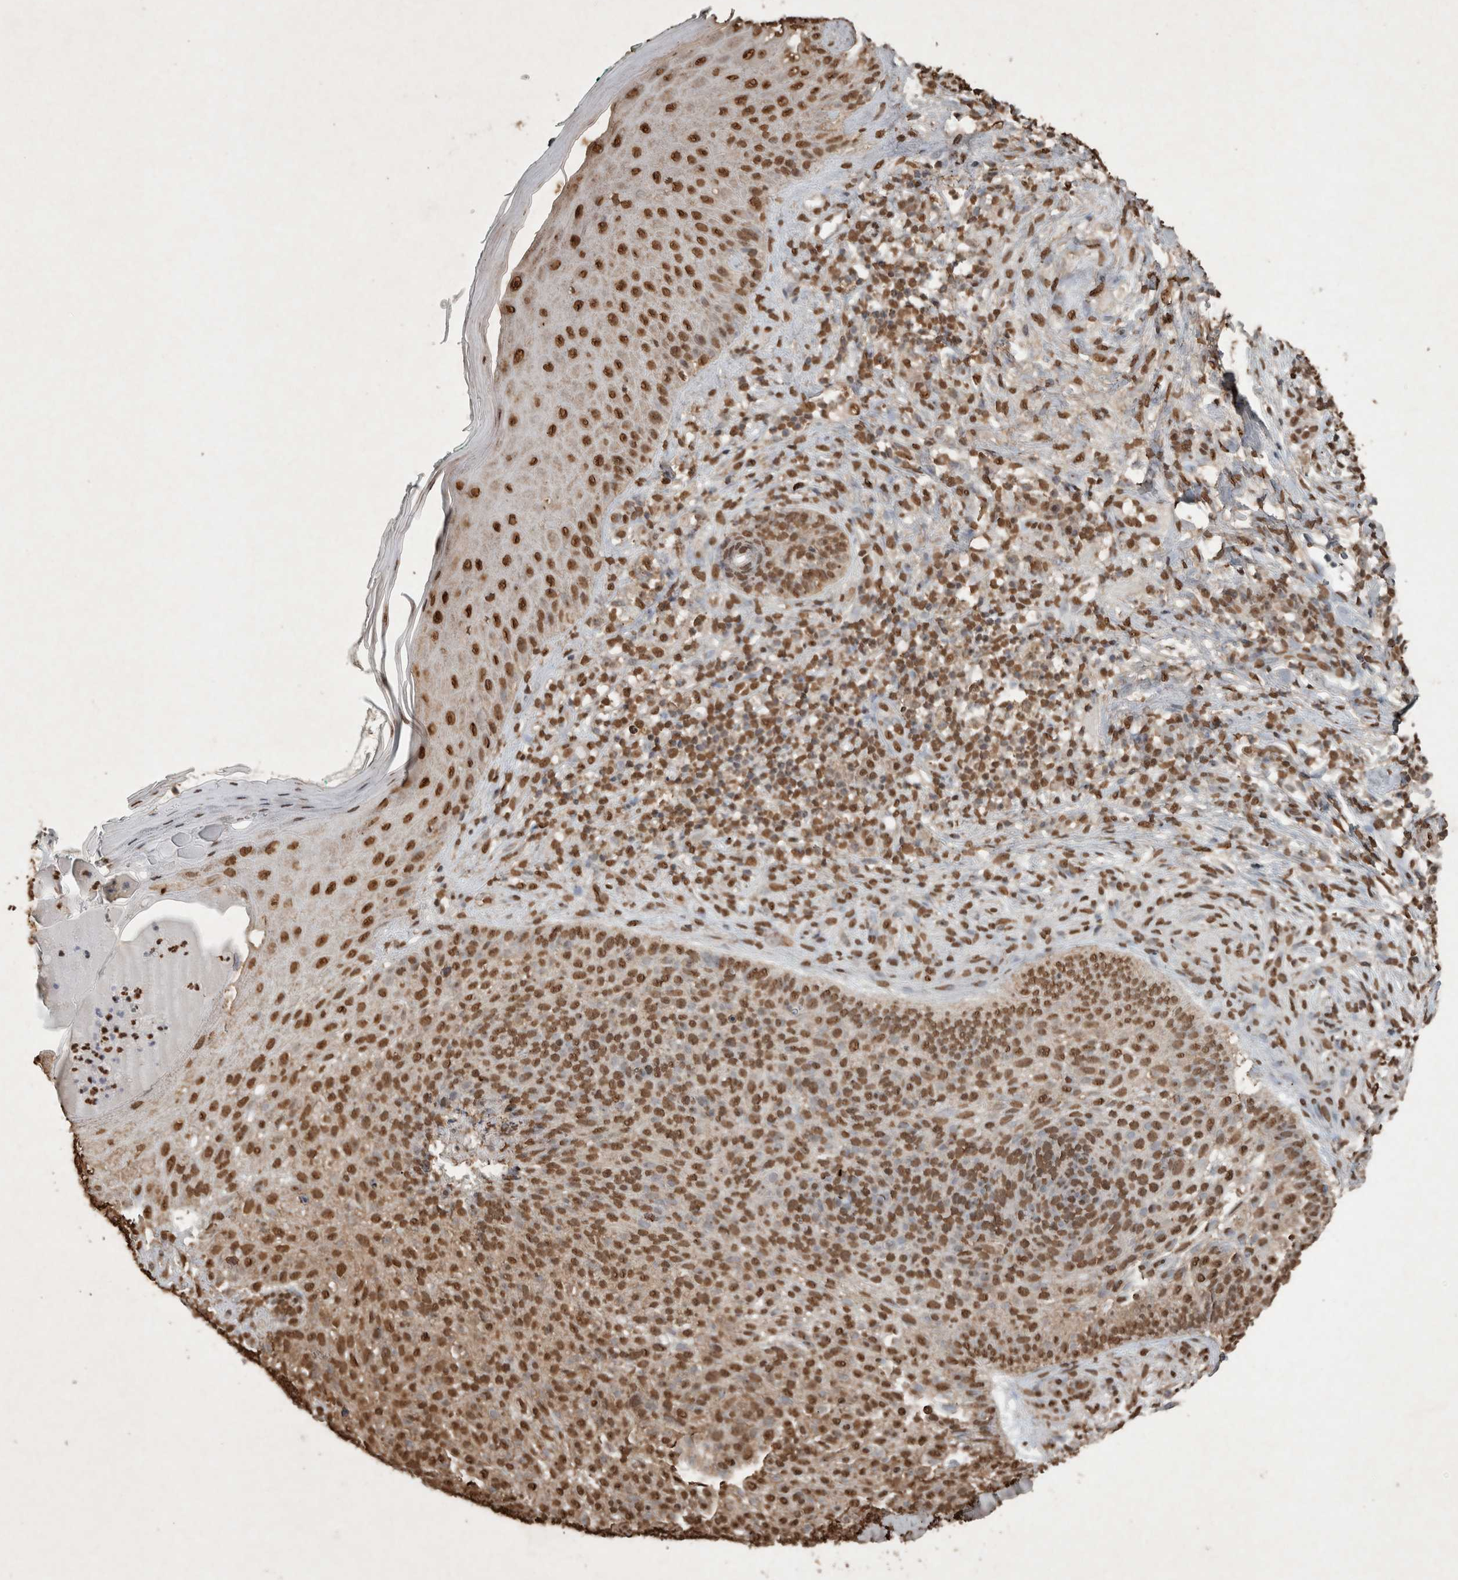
{"staining": {"intensity": "moderate", "quantity": ">75%", "location": "nuclear"}, "tissue": "skin cancer", "cell_type": "Tumor cells", "image_type": "cancer", "snomed": [{"axis": "morphology", "description": "Normal tissue, NOS"}, {"axis": "morphology", "description": "Basal cell carcinoma"}, {"axis": "topography", "description": "Skin"}], "caption": "Skin cancer stained with a protein marker exhibits moderate staining in tumor cells.", "gene": "FSTL3", "patient": {"sex": "male", "age": 67}}